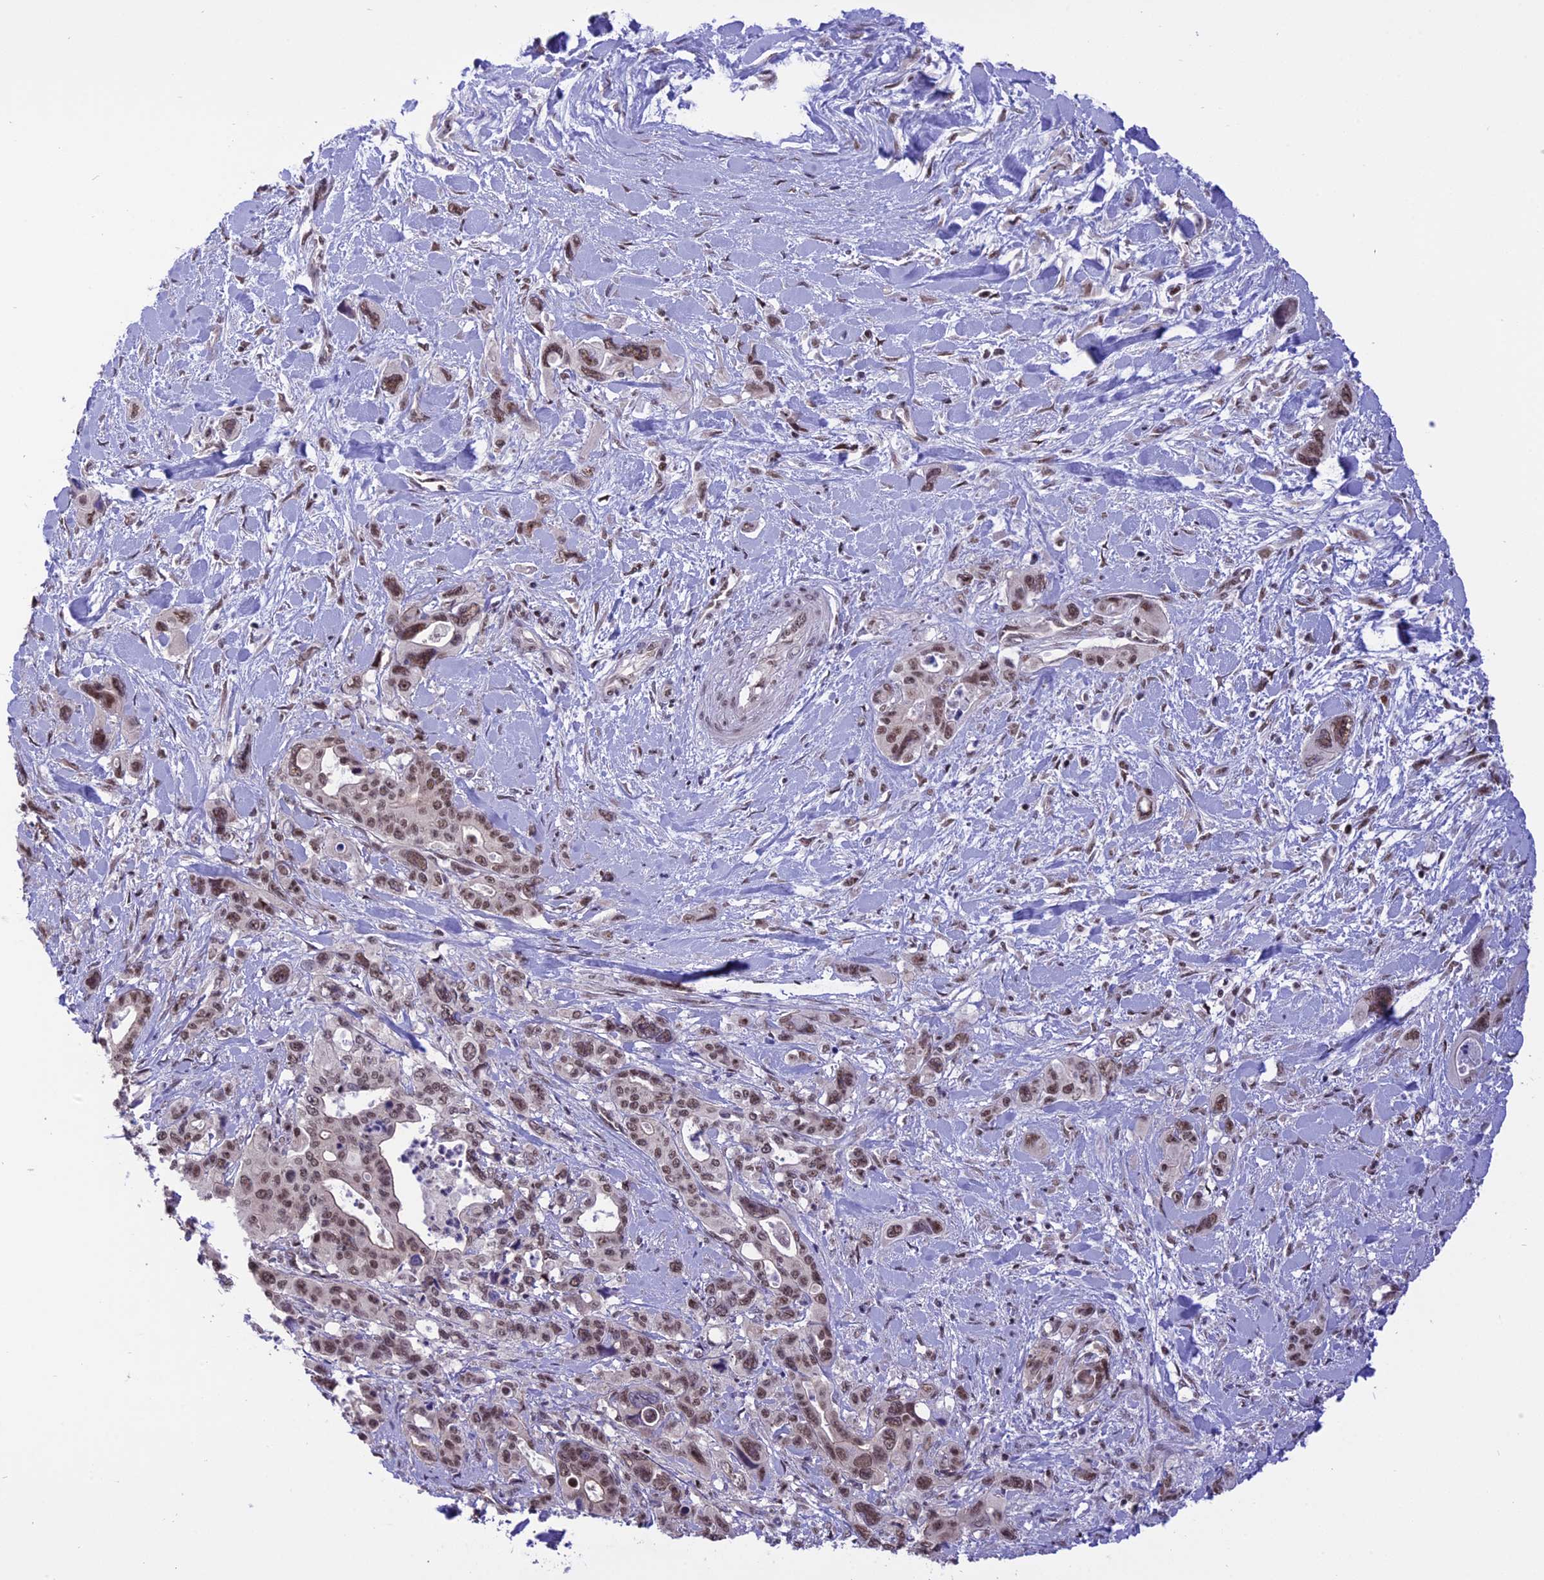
{"staining": {"intensity": "moderate", "quantity": ">75%", "location": "nuclear"}, "tissue": "pancreatic cancer", "cell_type": "Tumor cells", "image_type": "cancer", "snomed": [{"axis": "morphology", "description": "Adenocarcinoma, NOS"}, {"axis": "topography", "description": "Pancreas"}], "caption": "This micrograph demonstrates IHC staining of pancreatic adenocarcinoma, with medium moderate nuclear expression in about >75% of tumor cells.", "gene": "ZNF837", "patient": {"sex": "male", "age": 46}}